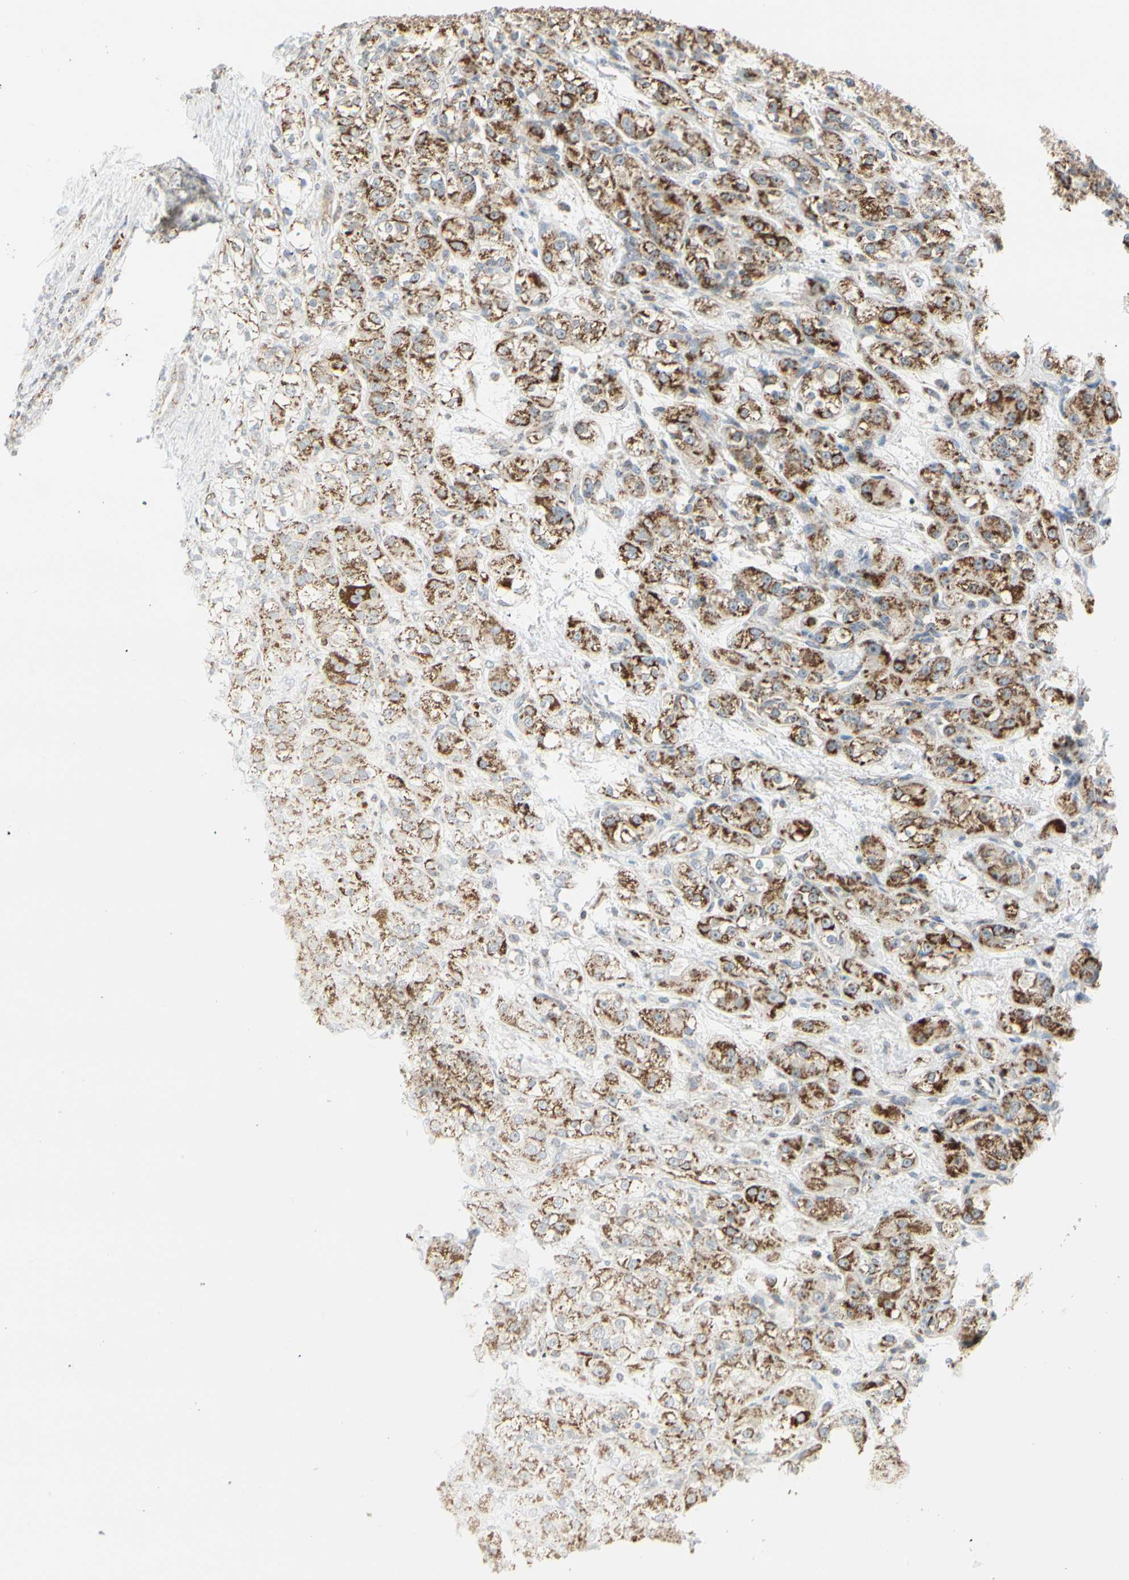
{"staining": {"intensity": "strong", "quantity": "25%-75%", "location": "cytoplasmic/membranous"}, "tissue": "renal cancer", "cell_type": "Tumor cells", "image_type": "cancer", "snomed": [{"axis": "morphology", "description": "Normal tissue, NOS"}, {"axis": "morphology", "description": "Adenocarcinoma, NOS"}, {"axis": "topography", "description": "Kidney"}], "caption": "There is high levels of strong cytoplasmic/membranous staining in tumor cells of renal cancer, as demonstrated by immunohistochemical staining (brown color).", "gene": "ANKS6", "patient": {"sex": "male", "age": 61}}